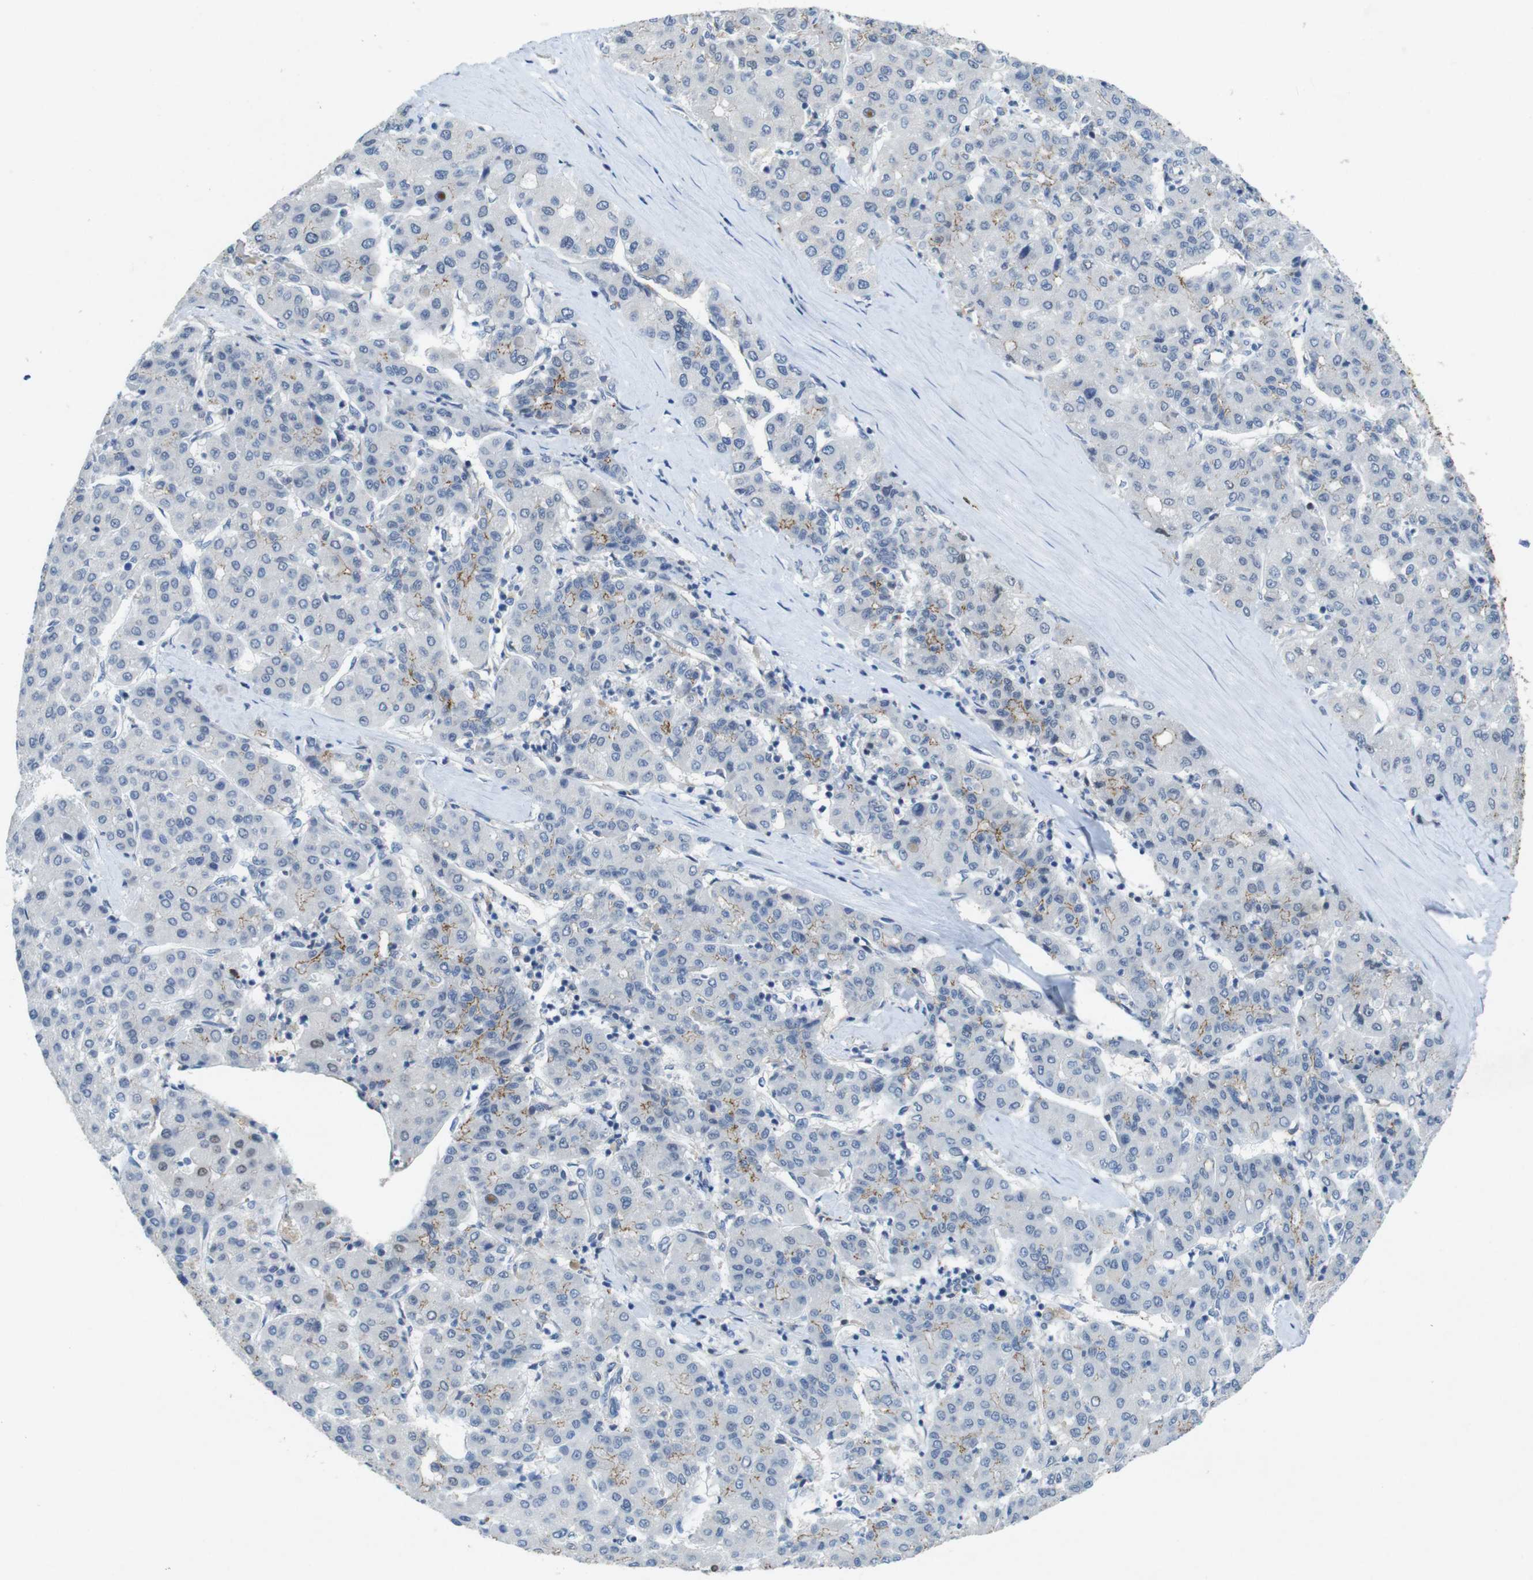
{"staining": {"intensity": "weak", "quantity": "25%-75%", "location": "cytoplasmic/membranous"}, "tissue": "liver cancer", "cell_type": "Tumor cells", "image_type": "cancer", "snomed": [{"axis": "morphology", "description": "Carcinoma, Hepatocellular, NOS"}, {"axis": "topography", "description": "Liver"}], "caption": "An immunohistochemistry (IHC) histopathology image of tumor tissue is shown. Protein staining in brown highlights weak cytoplasmic/membranous positivity in liver cancer (hepatocellular carcinoma) within tumor cells.", "gene": "TJP3", "patient": {"sex": "male", "age": 65}}